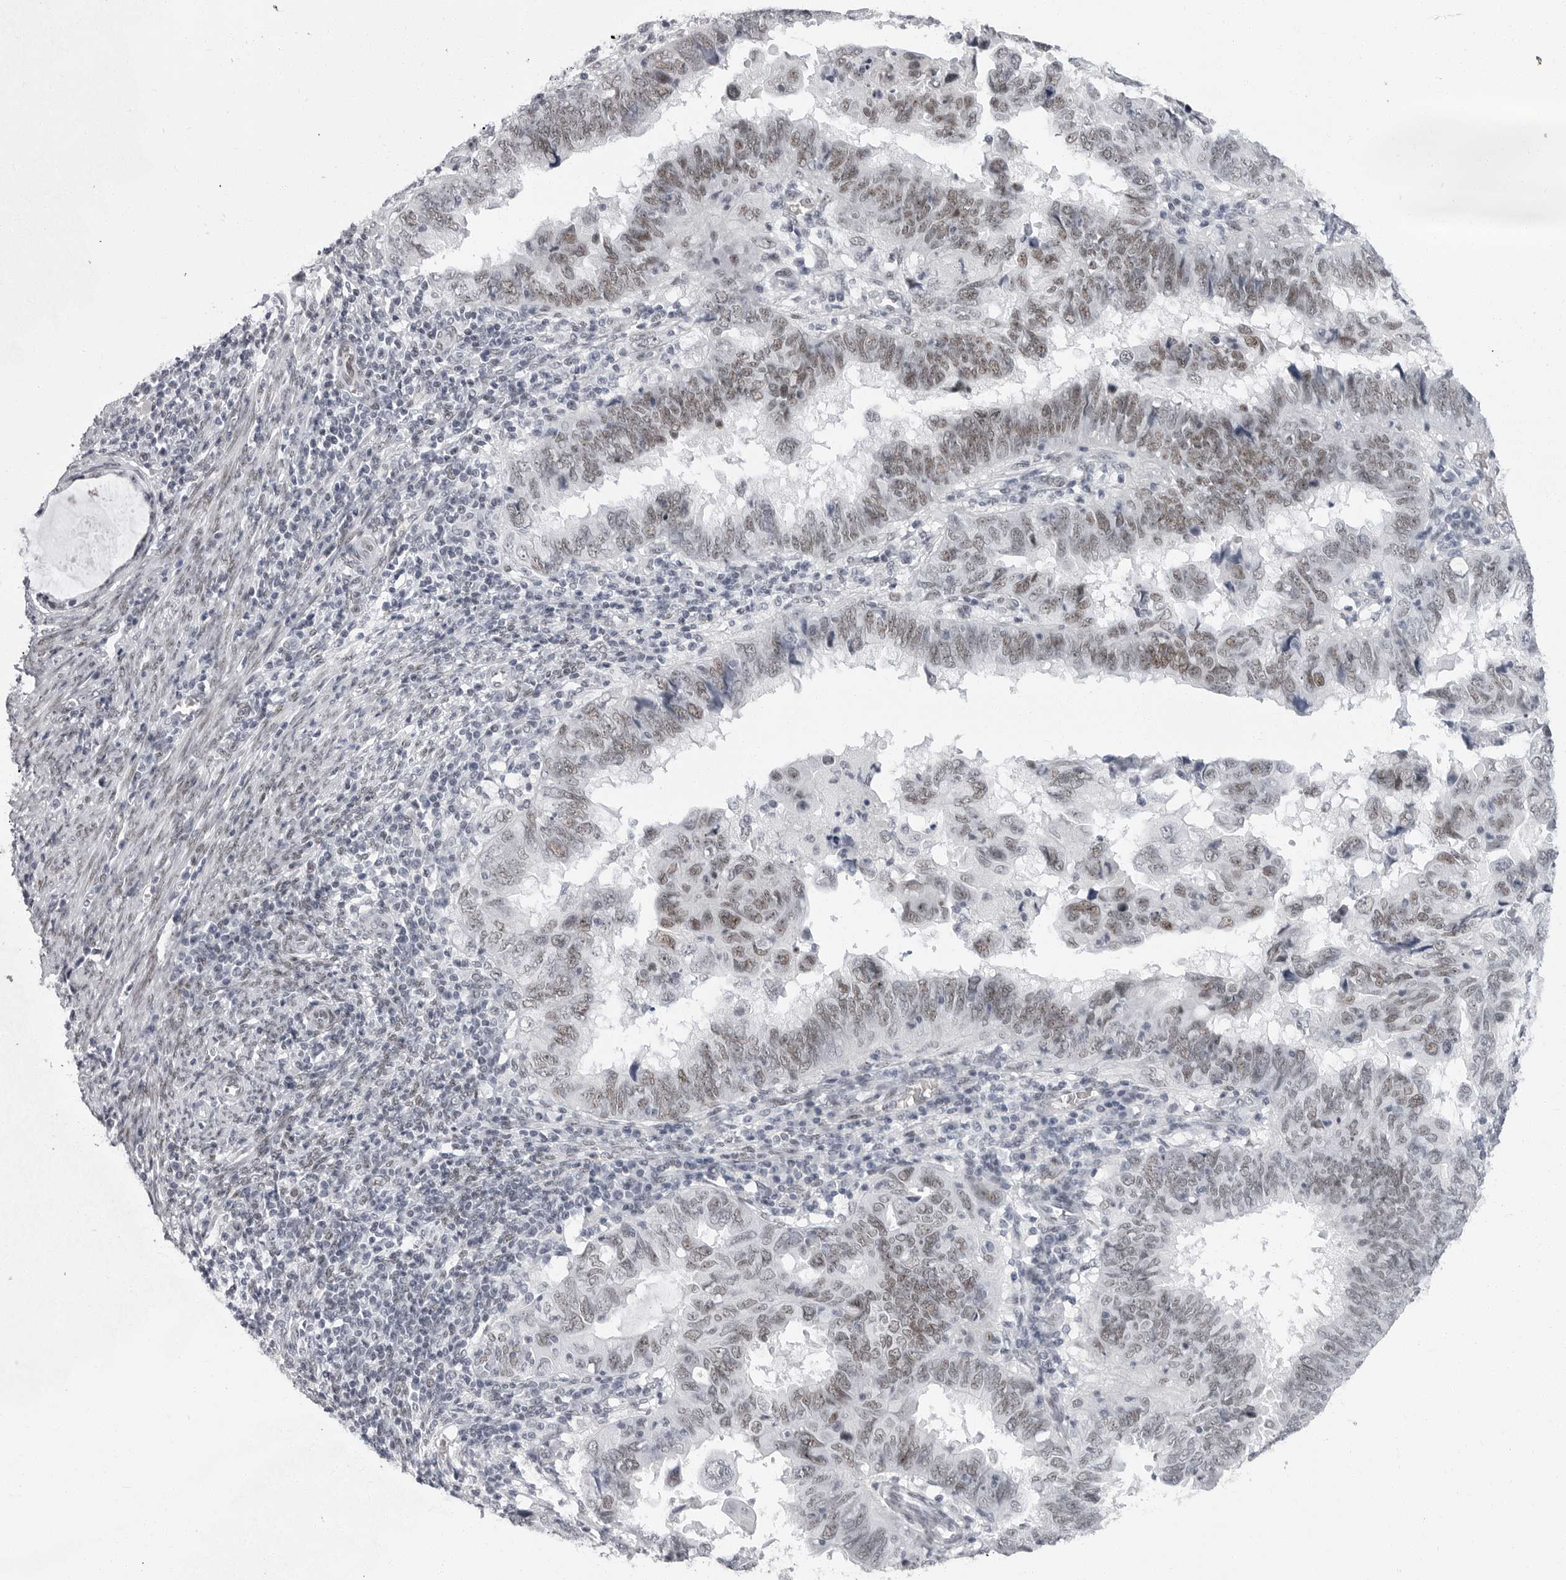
{"staining": {"intensity": "moderate", "quantity": "25%-75%", "location": "nuclear"}, "tissue": "endometrial cancer", "cell_type": "Tumor cells", "image_type": "cancer", "snomed": [{"axis": "morphology", "description": "Adenocarcinoma, NOS"}, {"axis": "topography", "description": "Uterus"}], "caption": "An immunohistochemistry image of neoplastic tissue is shown. Protein staining in brown shows moderate nuclear positivity in endometrial adenocarcinoma within tumor cells.", "gene": "VEZF1", "patient": {"sex": "female", "age": 77}}